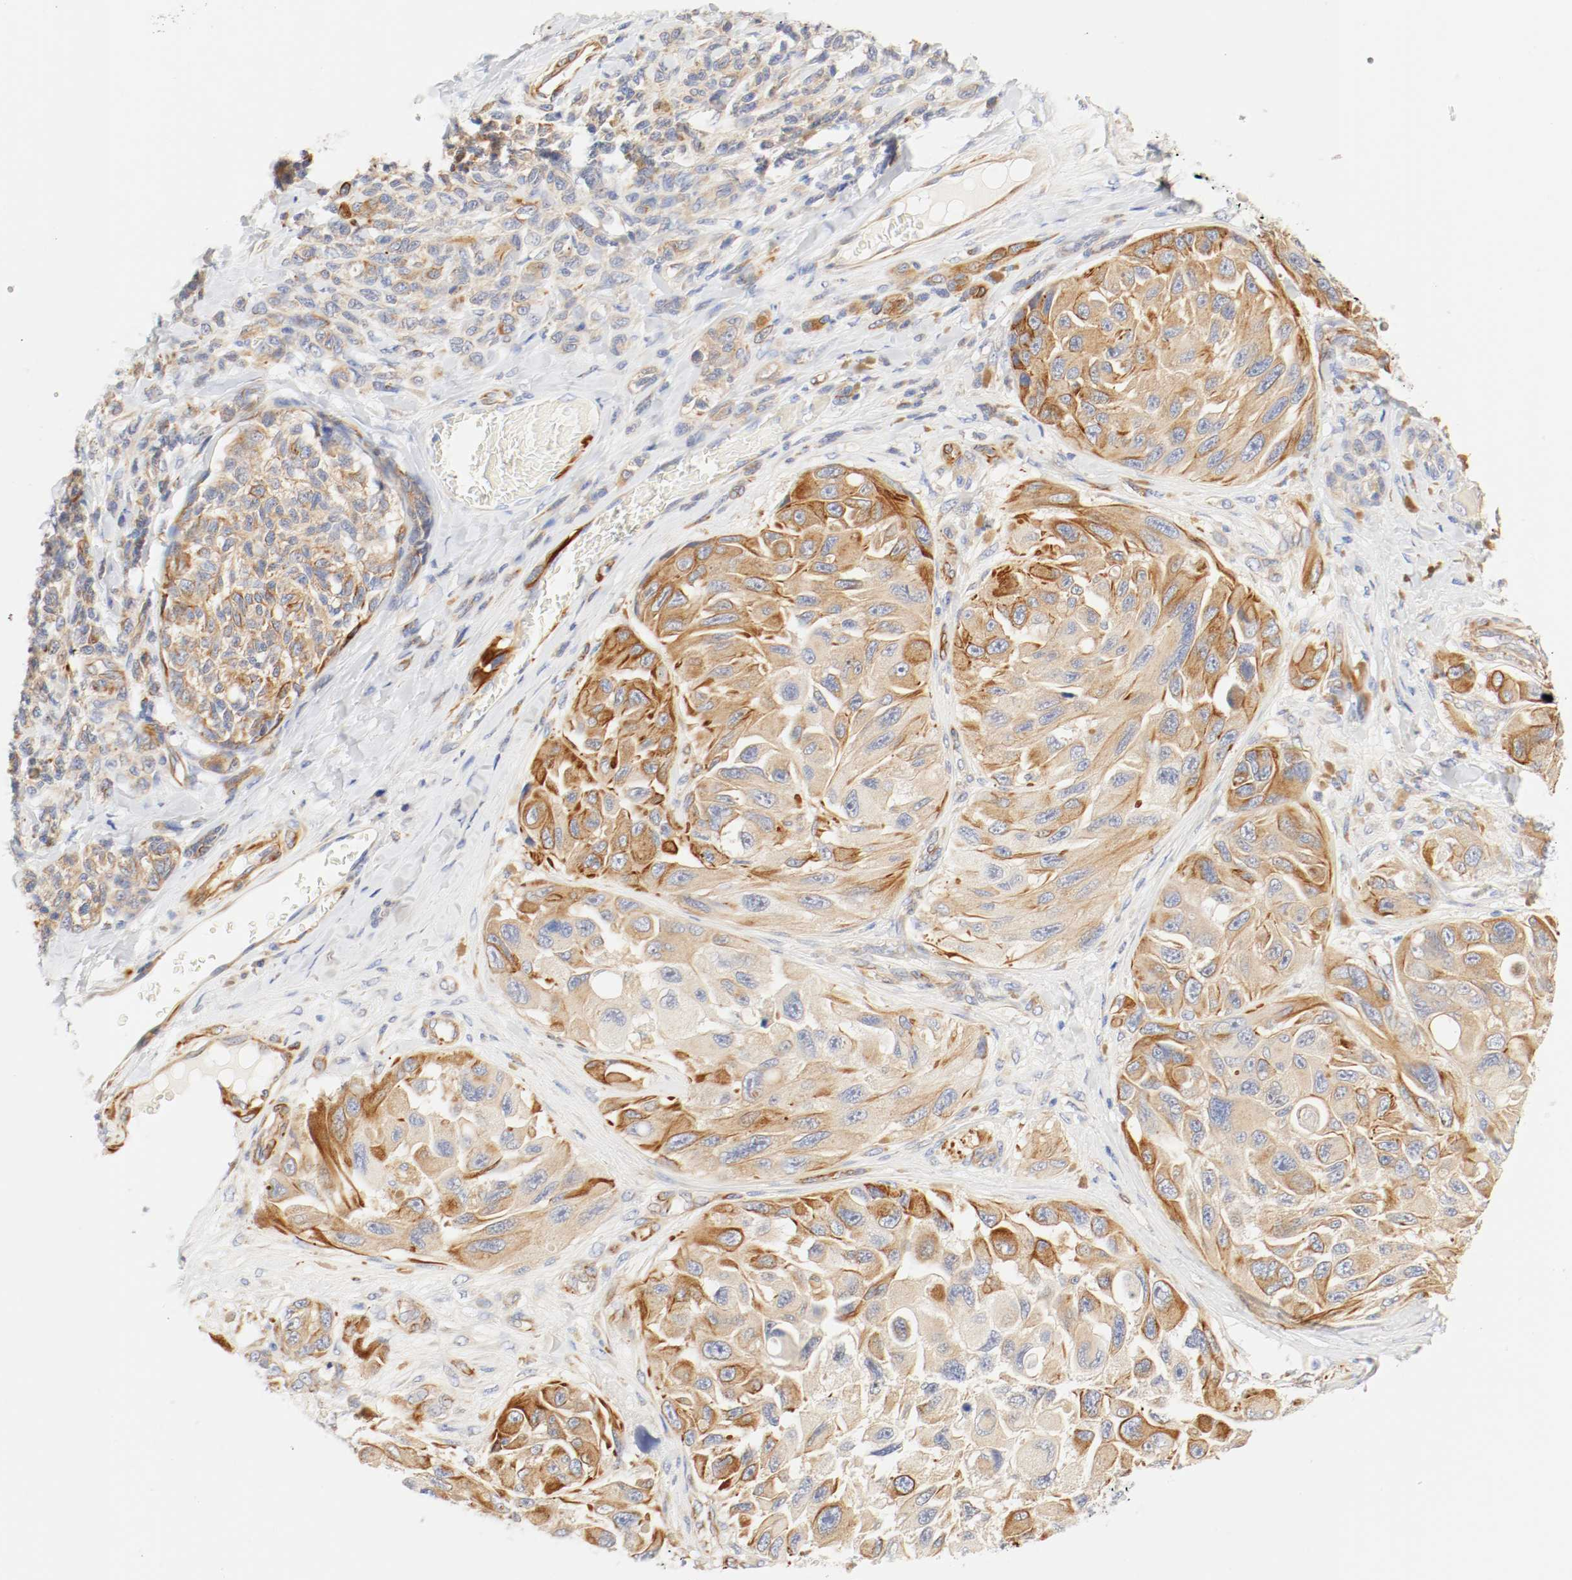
{"staining": {"intensity": "strong", "quantity": ">75%", "location": "cytoplasmic/membranous"}, "tissue": "melanoma", "cell_type": "Tumor cells", "image_type": "cancer", "snomed": [{"axis": "morphology", "description": "Malignant melanoma, NOS"}, {"axis": "topography", "description": "Skin"}], "caption": "High-magnification brightfield microscopy of melanoma stained with DAB (brown) and counterstained with hematoxylin (blue). tumor cells exhibit strong cytoplasmic/membranous expression is seen in approximately>75% of cells. The staining was performed using DAB (3,3'-diaminobenzidine), with brown indicating positive protein expression. Nuclei are stained blue with hematoxylin.", "gene": "GIT1", "patient": {"sex": "female", "age": 73}}